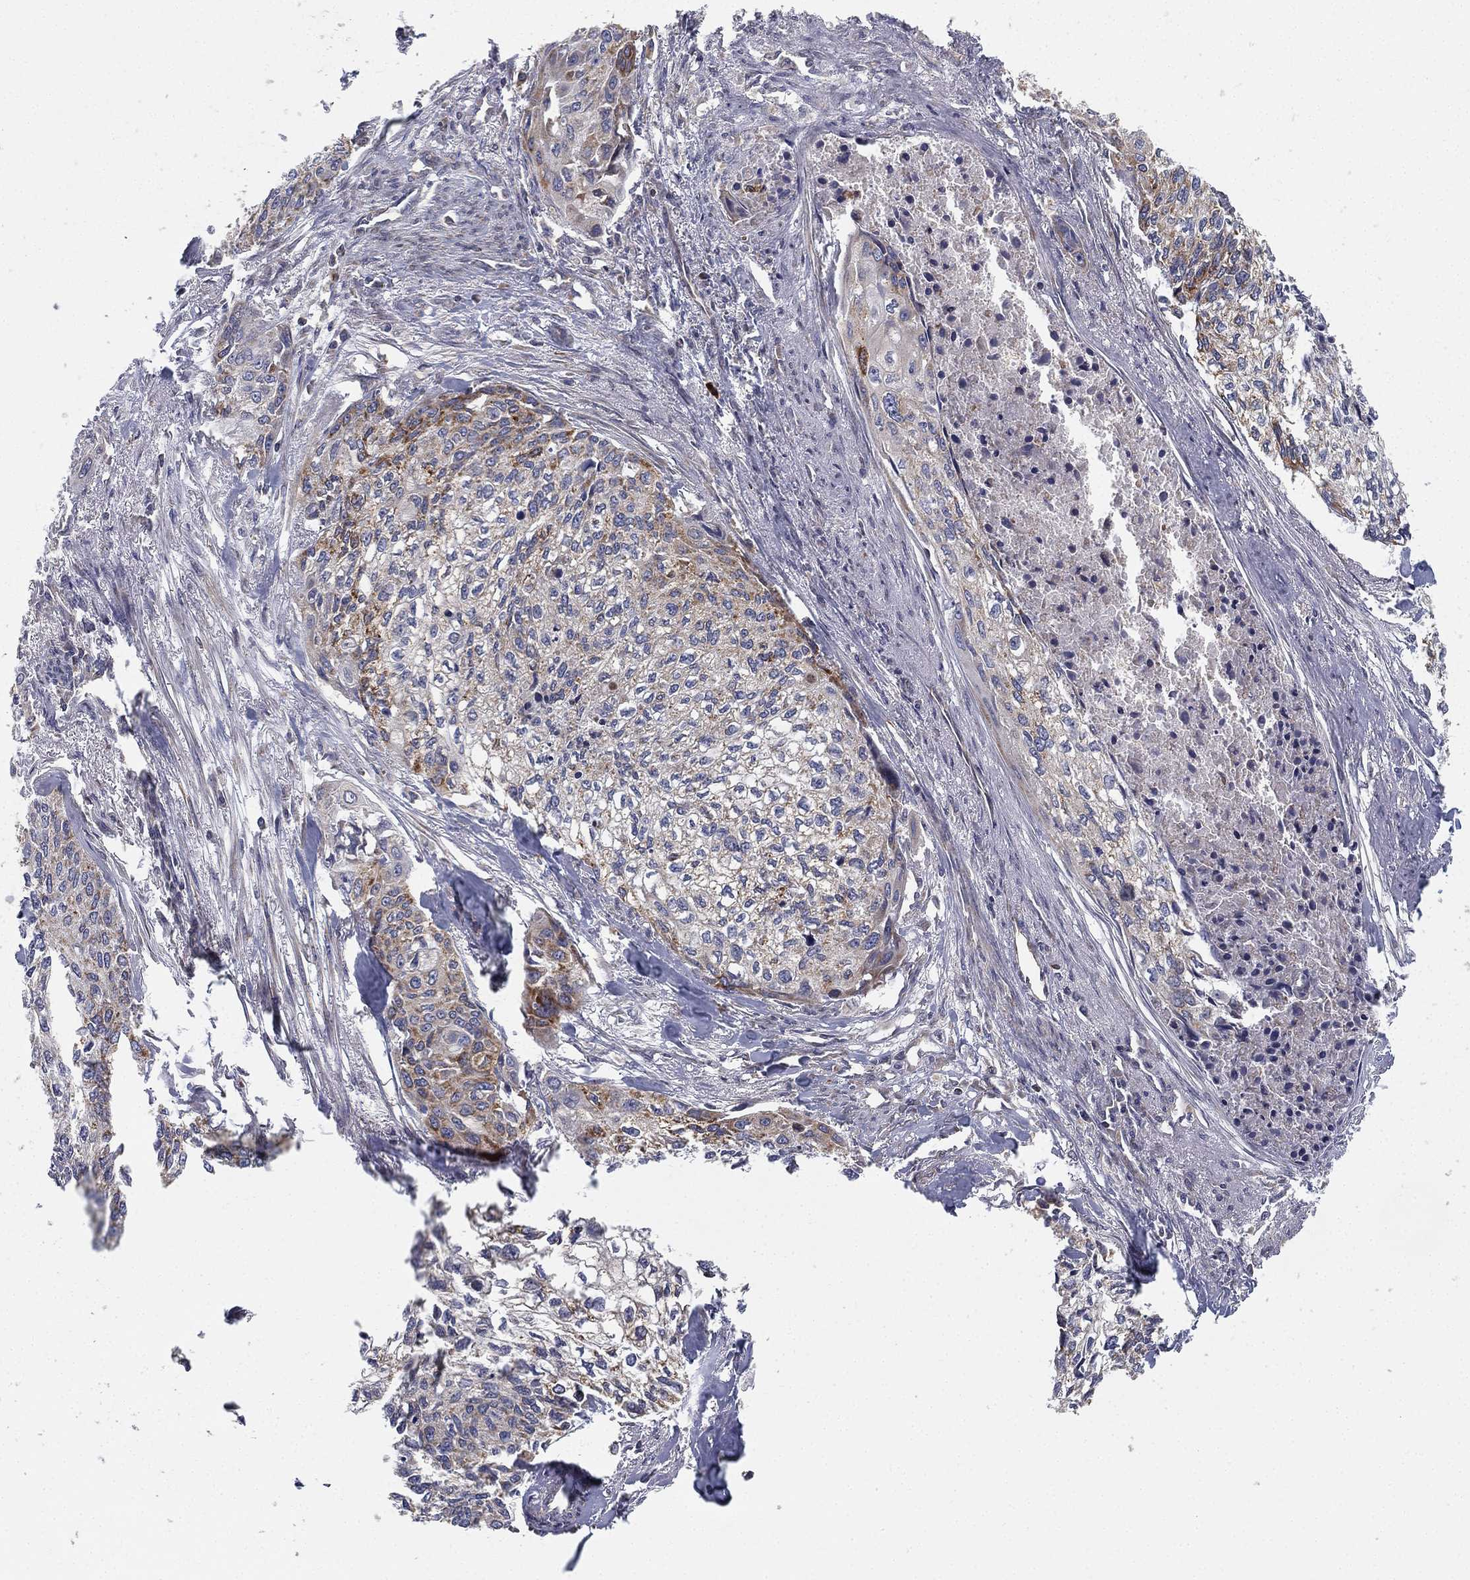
{"staining": {"intensity": "weak", "quantity": "<25%", "location": "cytoplasmic/membranous"}, "tissue": "cervical cancer", "cell_type": "Tumor cells", "image_type": "cancer", "snomed": [{"axis": "morphology", "description": "Squamous cell carcinoma, NOS"}, {"axis": "topography", "description": "Cervix"}], "caption": "The immunohistochemistry image has no significant expression in tumor cells of cervical cancer tissue.", "gene": "CYB5B", "patient": {"sex": "female", "age": 58}}